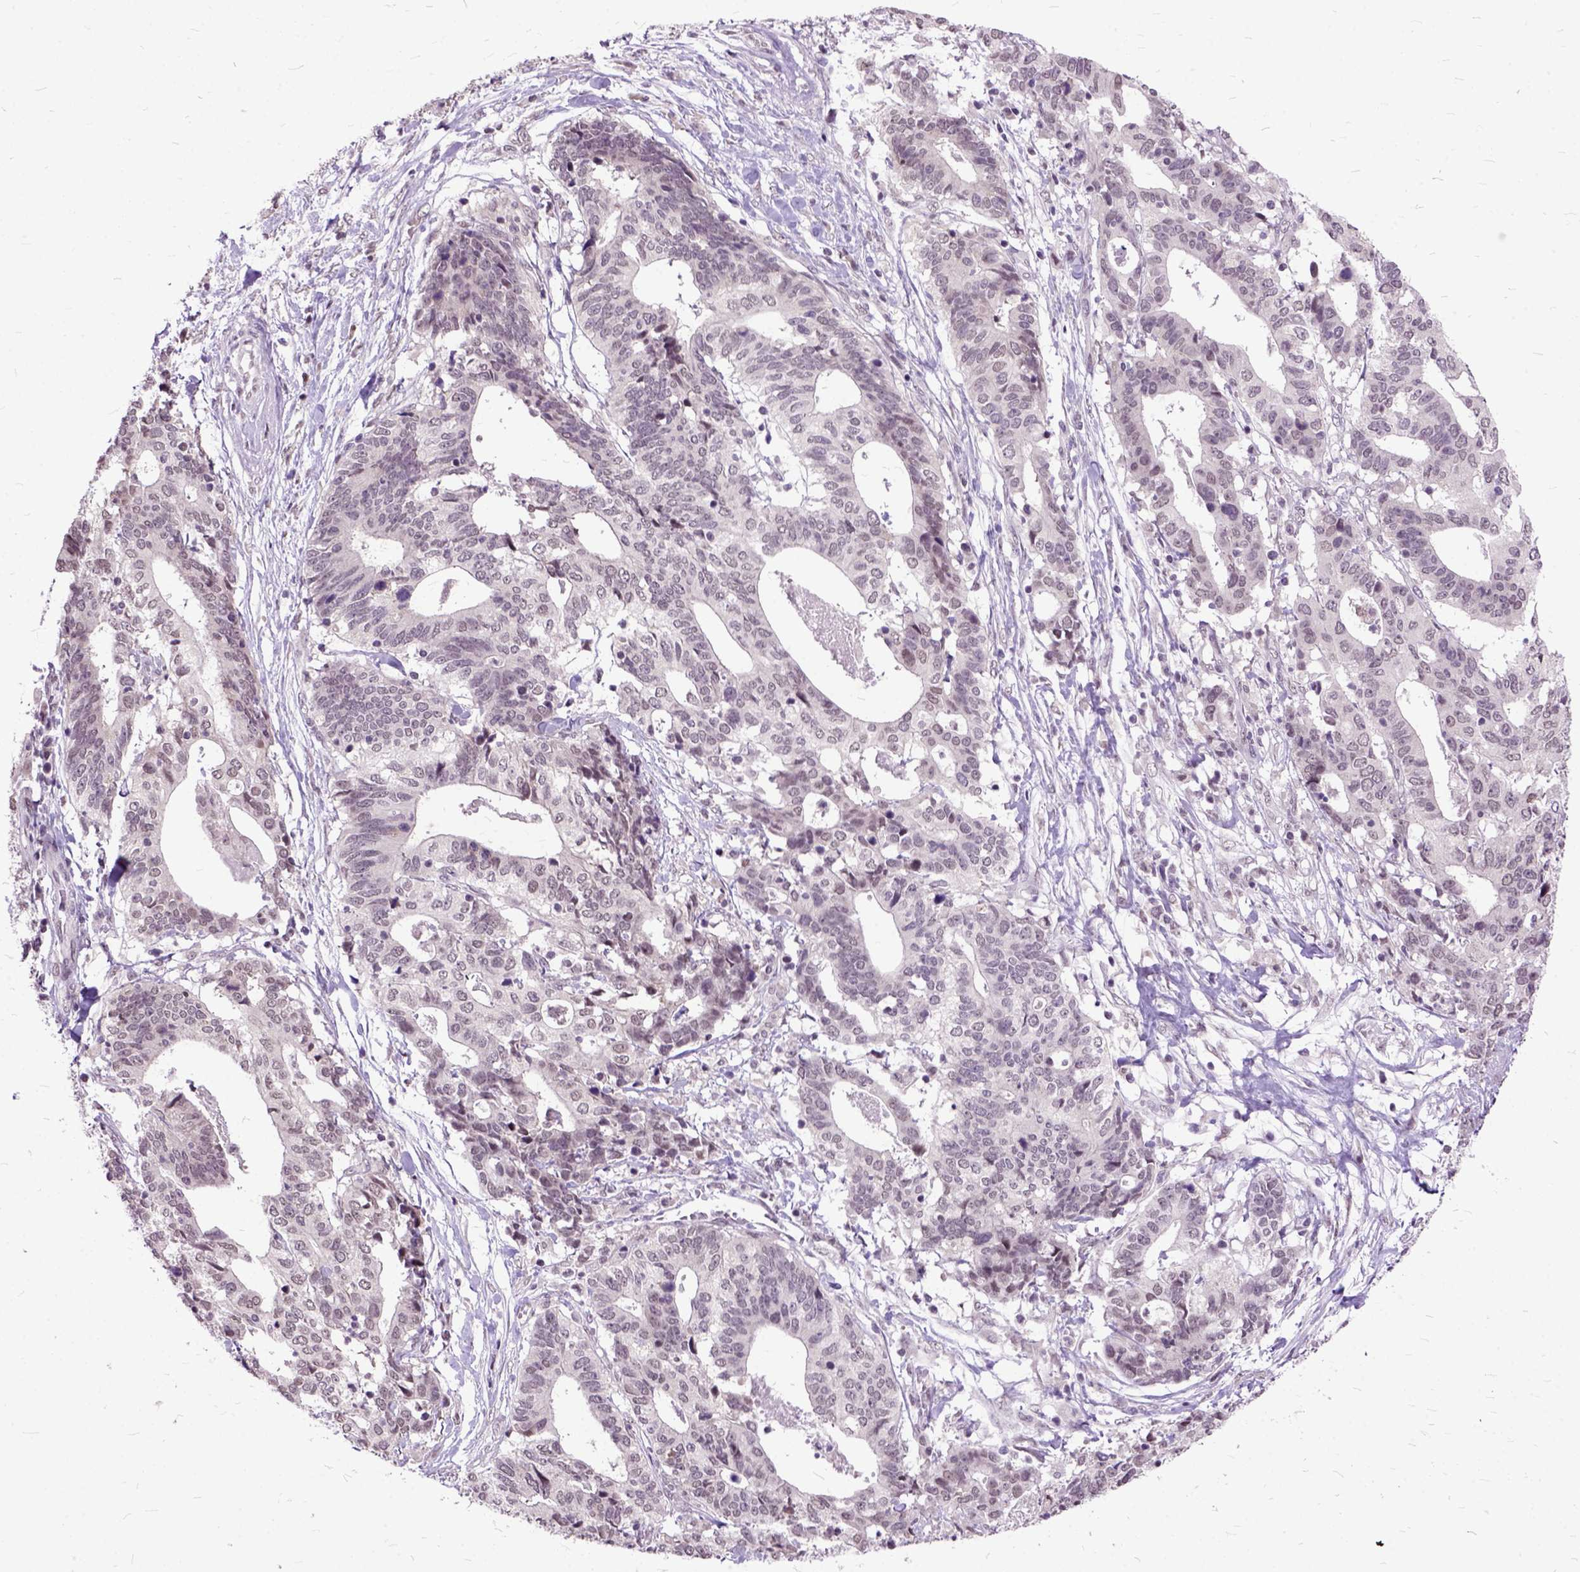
{"staining": {"intensity": "weak", "quantity": "25%-75%", "location": "nuclear"}, "tissue": "stomach cancer", "cell_type": "Tumor cells", "image_type": "cancer", "snomed": [{"axis": "morphology", "description": "Adenocarcinoma, NOS"}, {"axis": "topography", "description": "Stomach, upper"}], "caption": "Immunohistochemistry micrograph of neoplastic tissue: stomach cancer (adenocarcinoma) stained using immunohistochemistry (IHC) demonstrates low levels of weak protein expression localized specifically in the nuclear of tumor cells, appearing as a nuclear brown color.", "gene": "ORC5", "patient": {"sex": "female", "age": 67}}